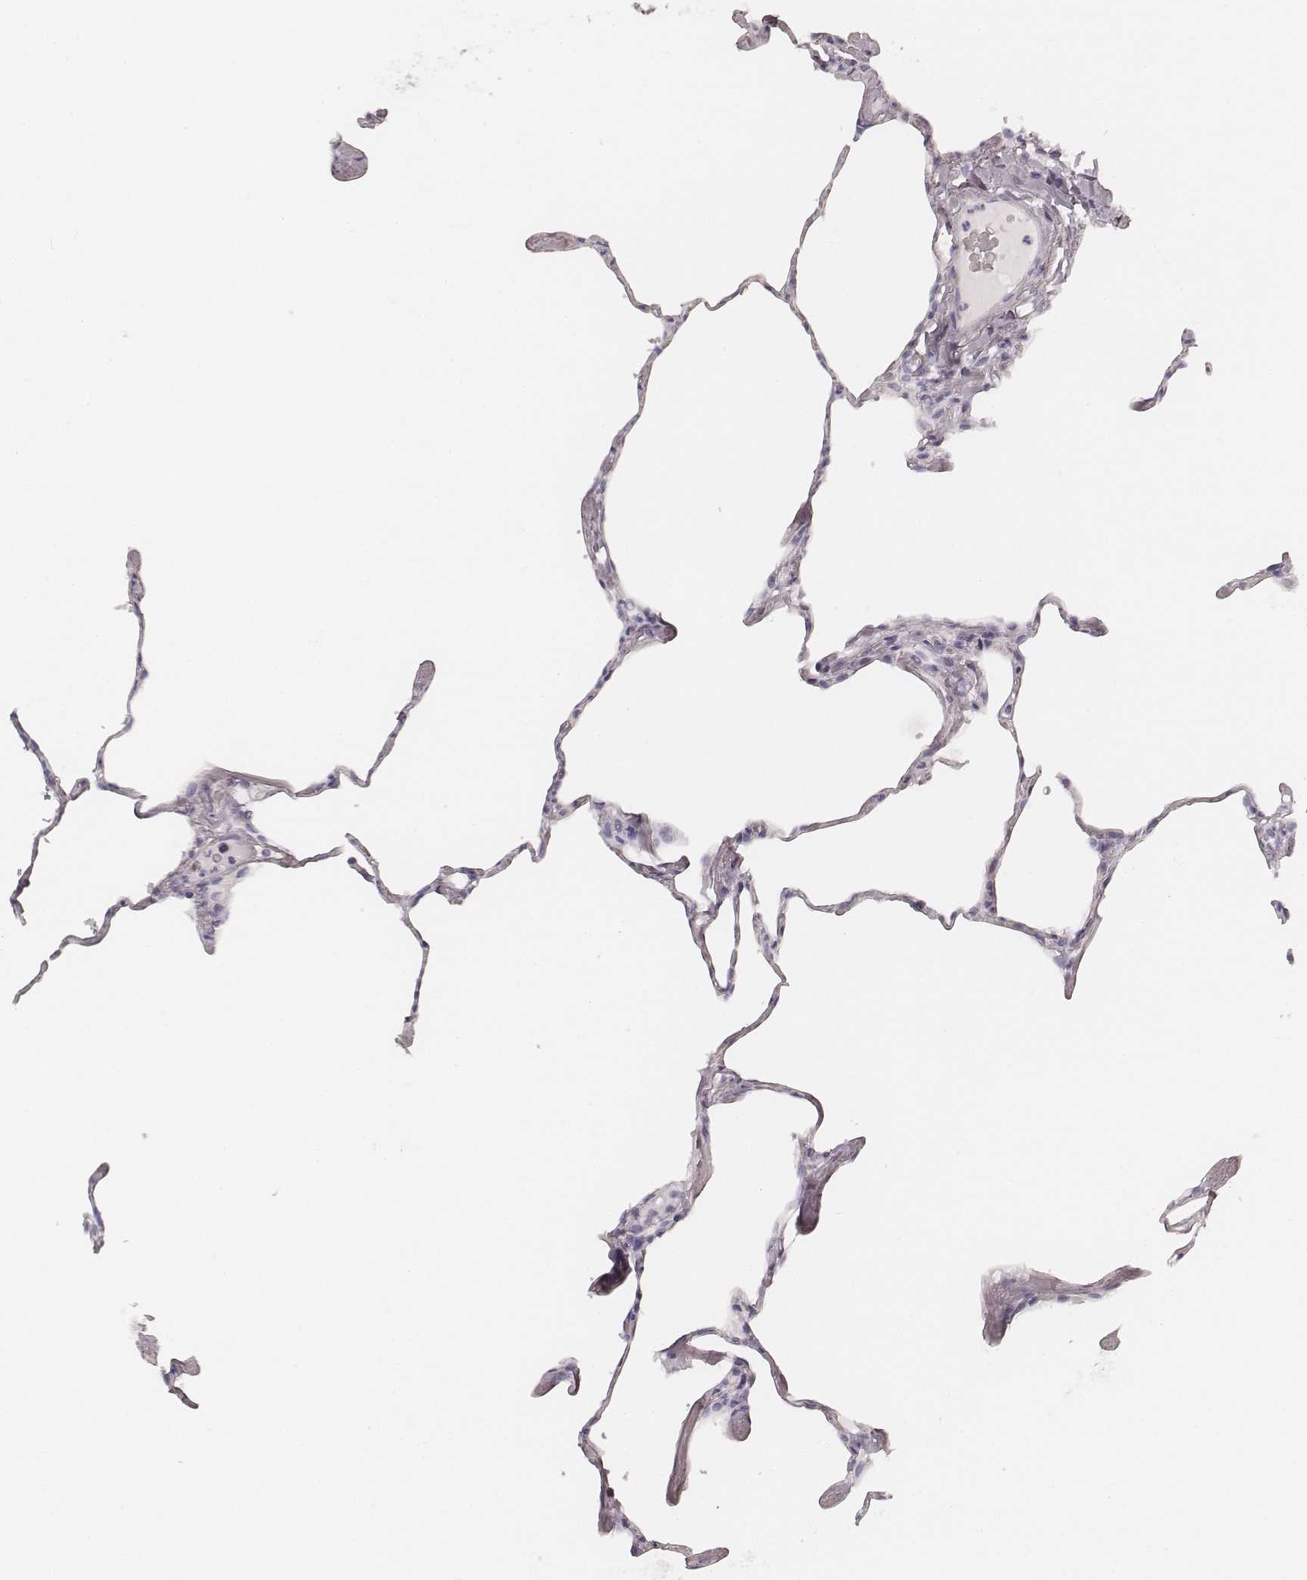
{"staining": {"intensity": "negative", "quantity": "none", "location": "none"}, "tissue": "lung", "cell_type": "Alveolar cells", "image_type": "normal", "snomed": [{"axis": "morphology", "description": "Normal tissue, NOS"}, {"axis": "topography", "description": "Lung"}], "caption": "Image shows no significant protein positivity in alveolar cells of benign lung. The staining is performed using DAB brown chromogen with nuclei counter-stained in using hematoxylin.", "gene": "KRT72", "patient": {"sex": "male", "age": 65}}